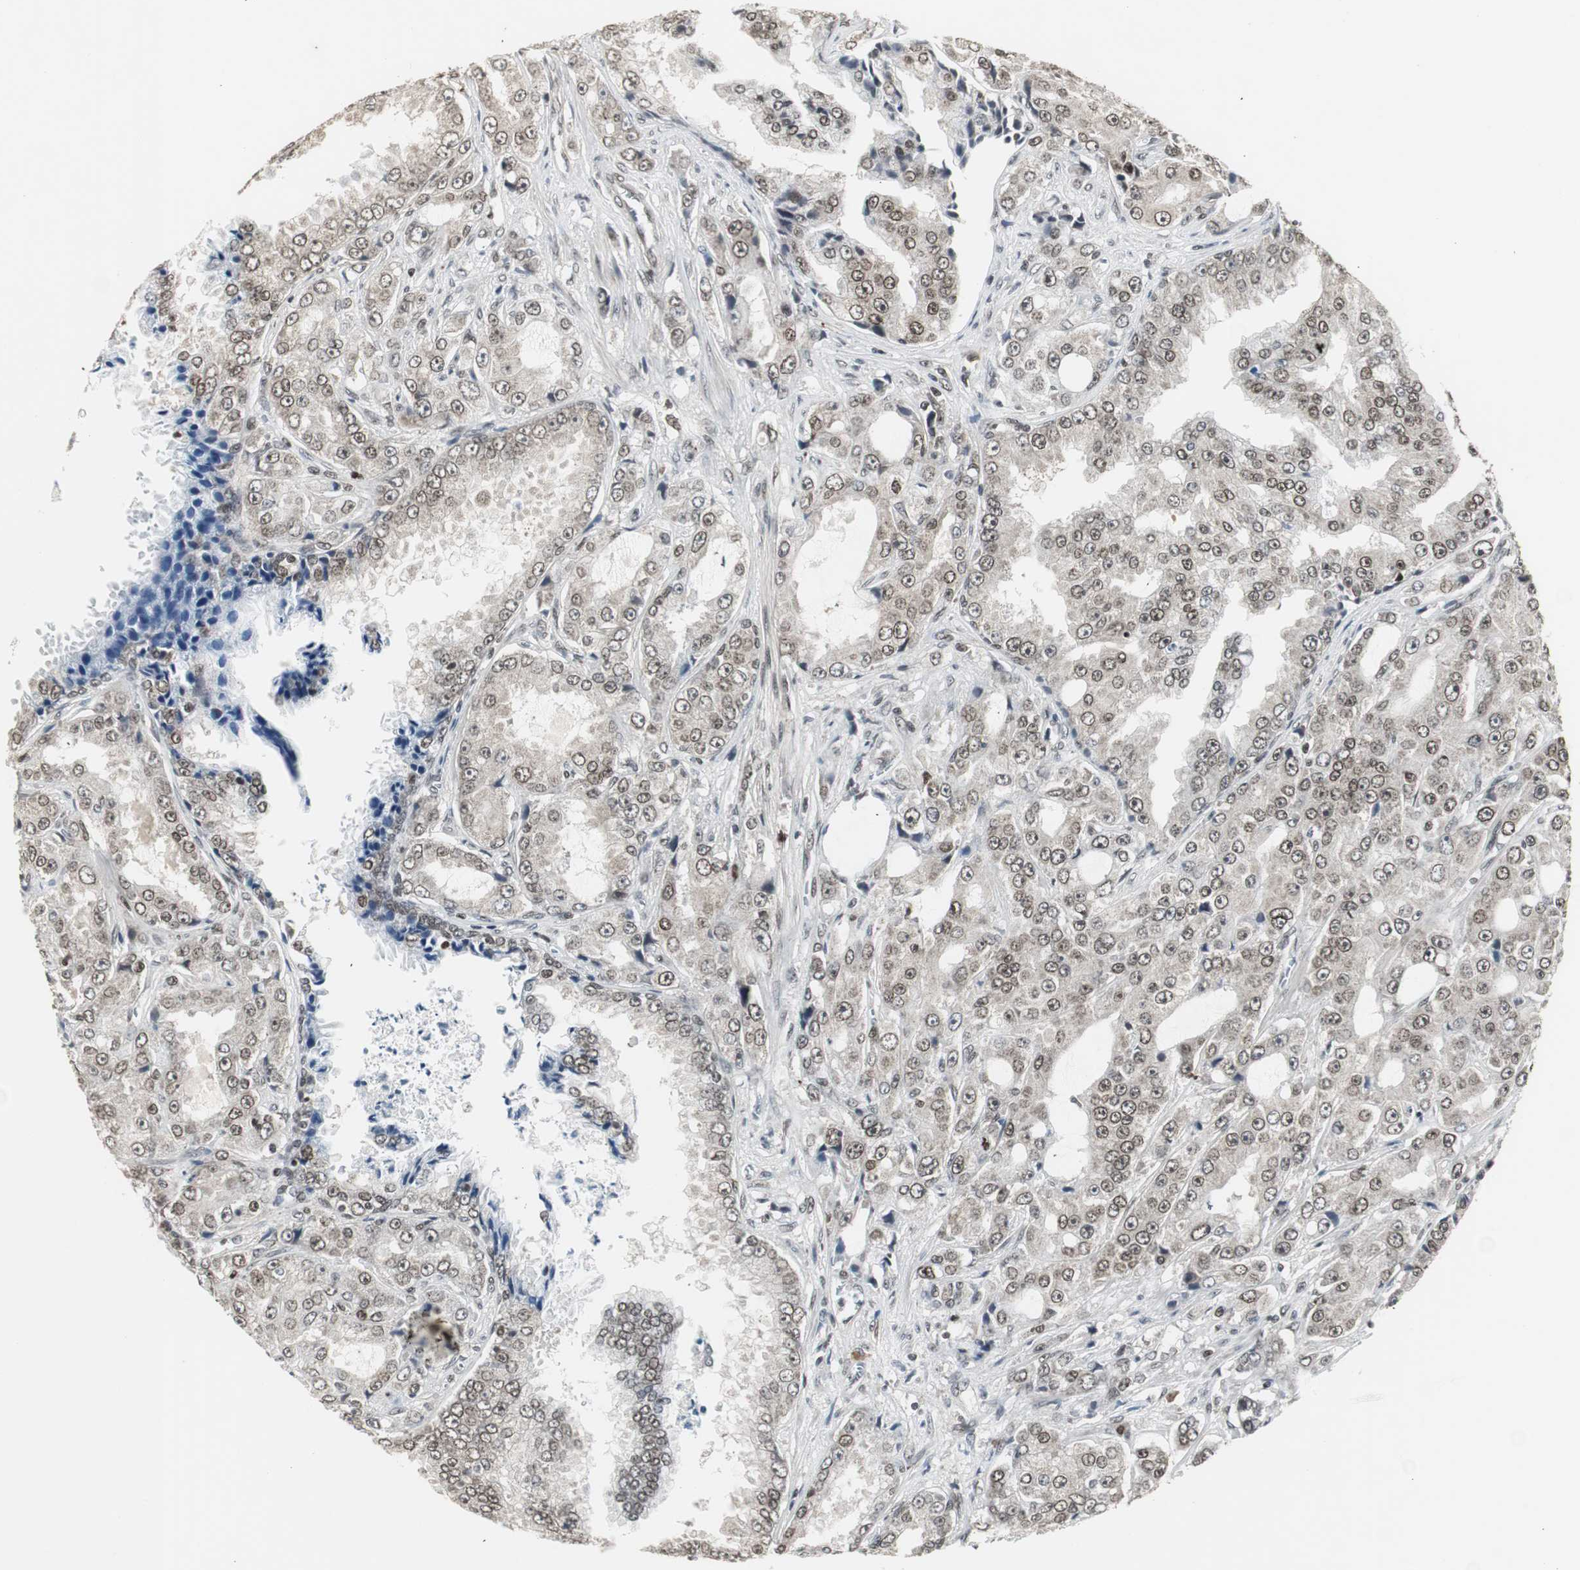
{"staining": {"intensity": "moderate", "quantity": ">75%", "location": "nuclear"}, "tissue": "prostate cancer", "cell_type": "Tumor cells", "image_type": "cancer", "snomed": [{"axis": "morphology", "description": "Adenocarcinoma, High grade"}, {"axis": "topography", "description": "Prostate"}], "caption": "Protein analysis of prostate cancer (high-grade adenocarcinoma) tissue reveals moderate nuclear staining in about >75% of tumor cells. Nuclei are stained in blue.", "gene": "MPG", "patient": {"sex": "male", "age": 73}}